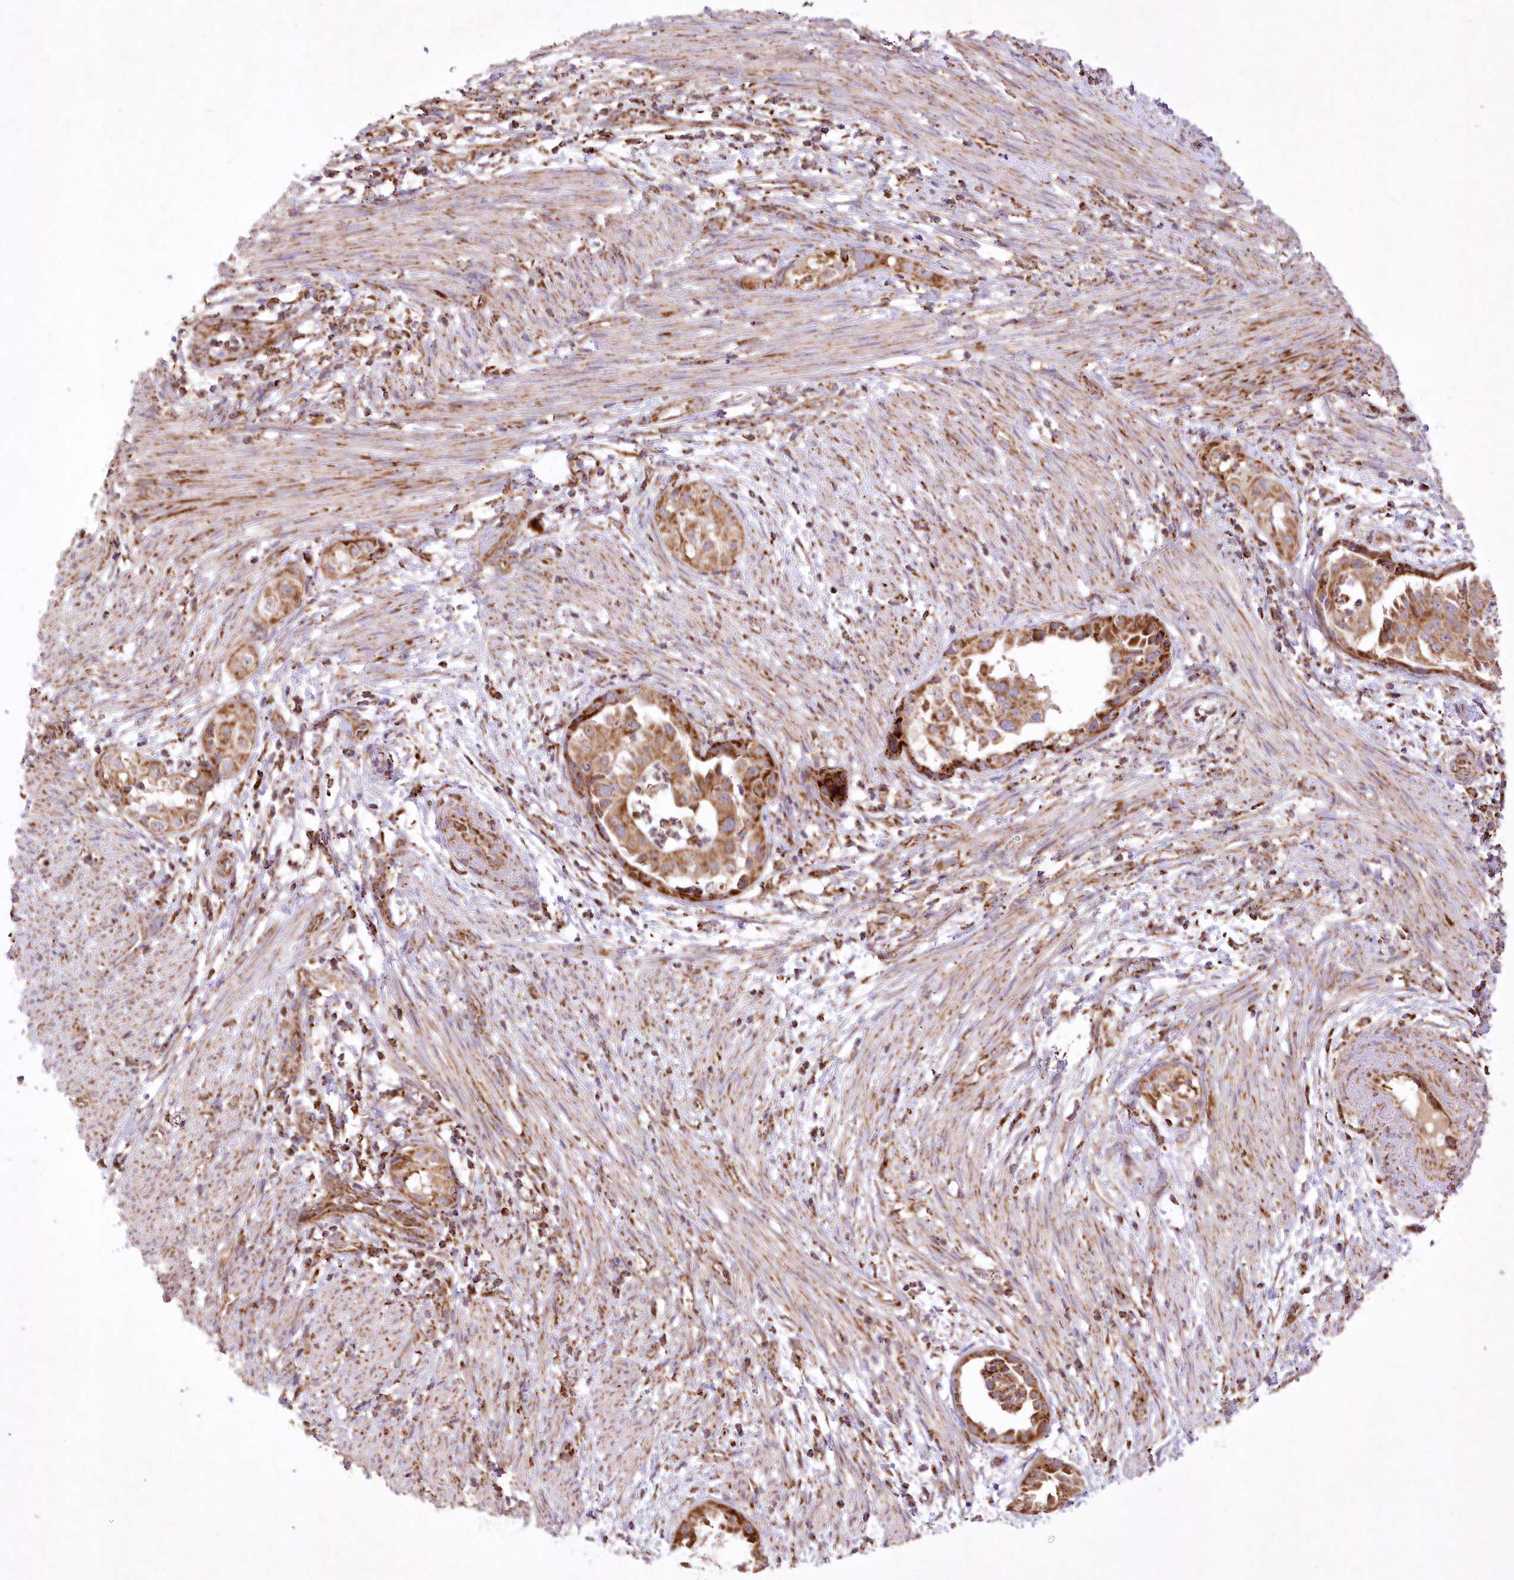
{"staining": {"intensity": "strong", "quantity": ">75%", "location": "cytoplasmic/membranous"}, "tissue": "endometrial cancer", "cell_type": "Tumor cells", "image_type": "cancer", "snomed": [{"axis": "morphology", "description": "Adenocarcinoma, NOS"}, {"axis": "topography", "description": "Endometrium"}], "caption": "Approximately >75% of tumor cells in human adenocarcinoma (endometrial) exhibit strong cytoplasmic/membranous protein positivity as visualized by brown immunohistochemical staining.", "gene": "ASNSD1", "patient": {"sex": "female", "age": 85}}